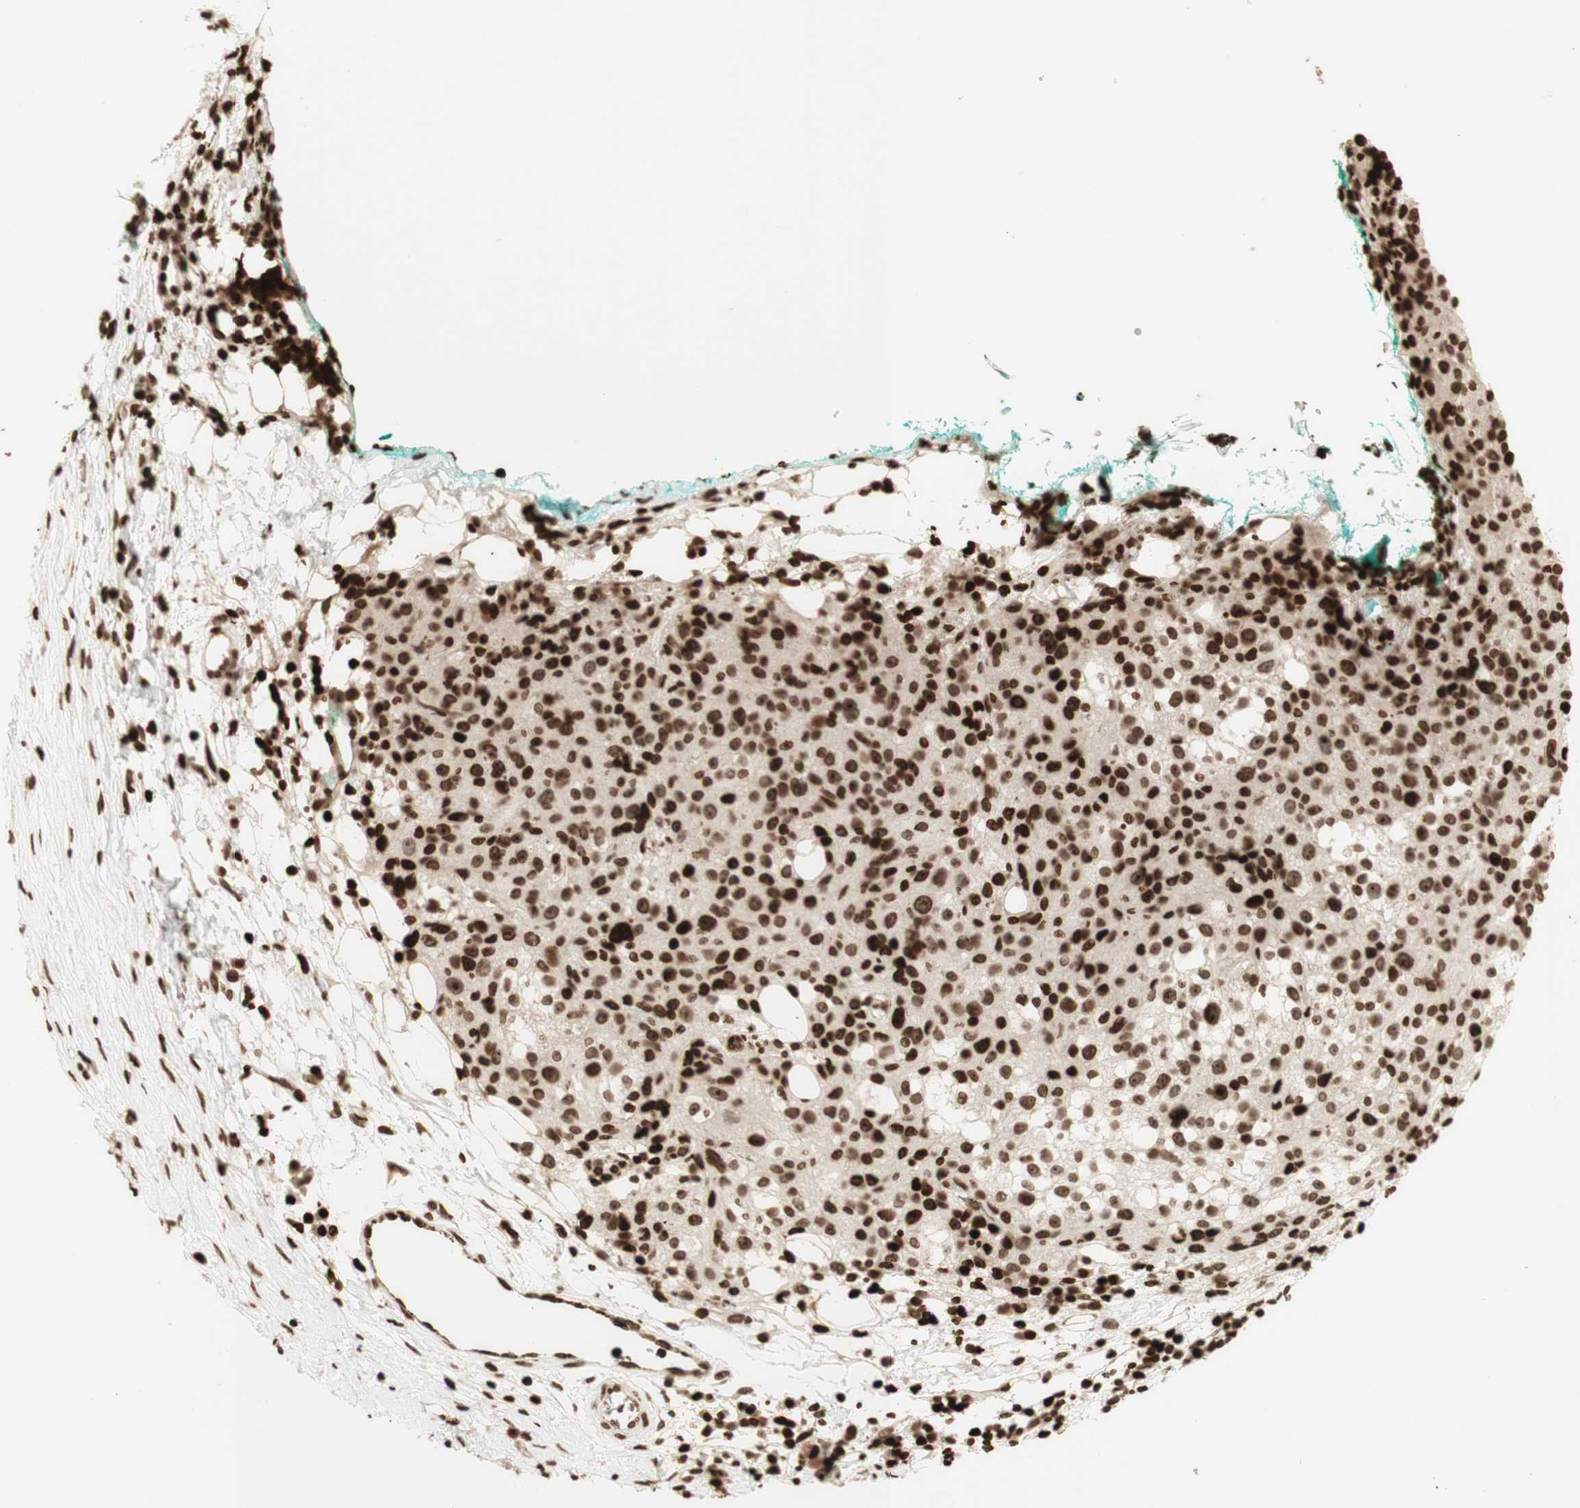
{"staining": {"intensity": "strong", "quantity": ">75%", "location": "nuclear"}, "tissue": "melanoma", "cell_type": "Tumor cells", "image_type": "cancer", "snomed": [{"axis": "morphology", "description": "Necrosis, NOS"}, {"axis": "morphology", "description": "Malignant melanoma, NOS"}, {"axis": "topography", "description": "Skin"}], "caption": "Strong nuclear positivity for a protein is appreciated in about >75% of tumor cells of malignant melanoma using immunohistochemistry.", "gene": "NCAPD2", "patient": {"sex": "female", "age": 87}}